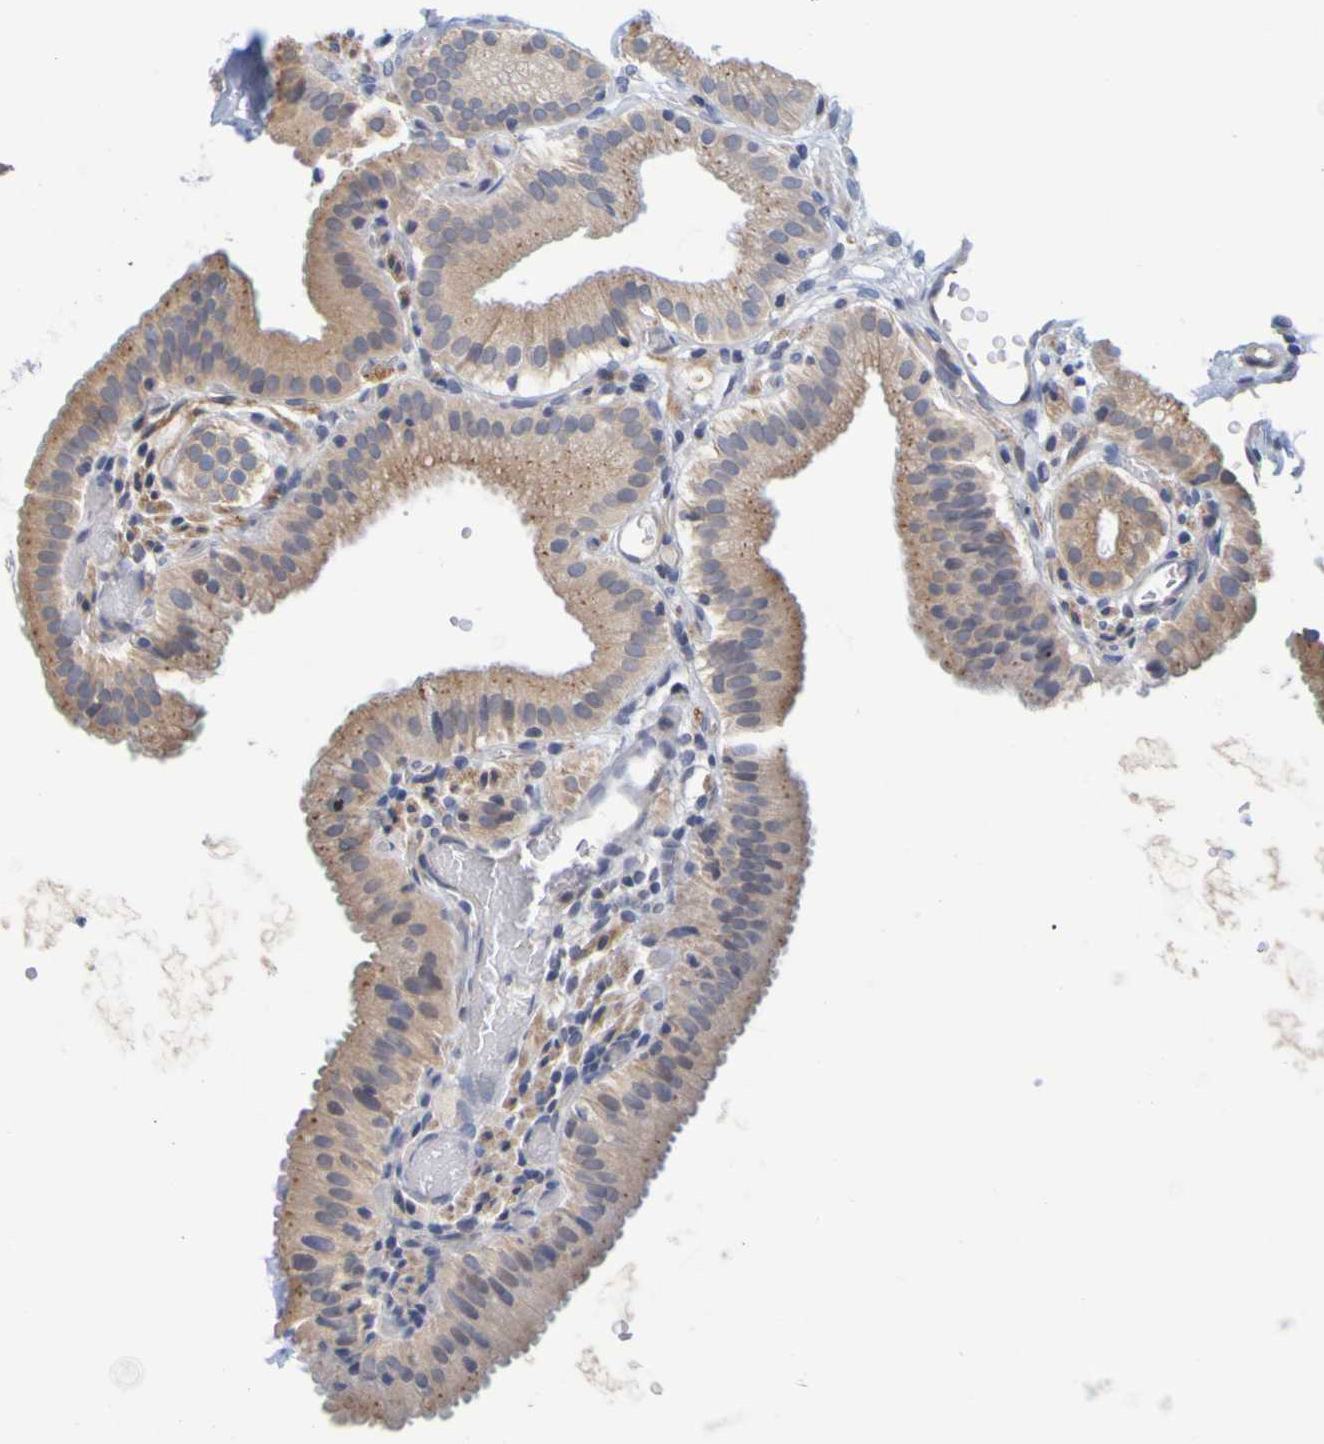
{"staining": {"intensity": "weak", "quantity": ">75%", "location": "cytoplasmic/membranous"}, "tissue": "gallbladder", "cell_type": "Glandular cells", "image_type": "normal", "snomed": [{"axis": "morphology", "description": "Normal tissue, NOS"}, {"axis": "topography", "description": "Gallbladder"}], "caption": "Gallbladder stained with IHC exhibits weak cytoplasmic/membranous expression in approximately >75% of glandular cells.", "gene": "ENDOU", "patient": {"sex": "male", "age": 54}}